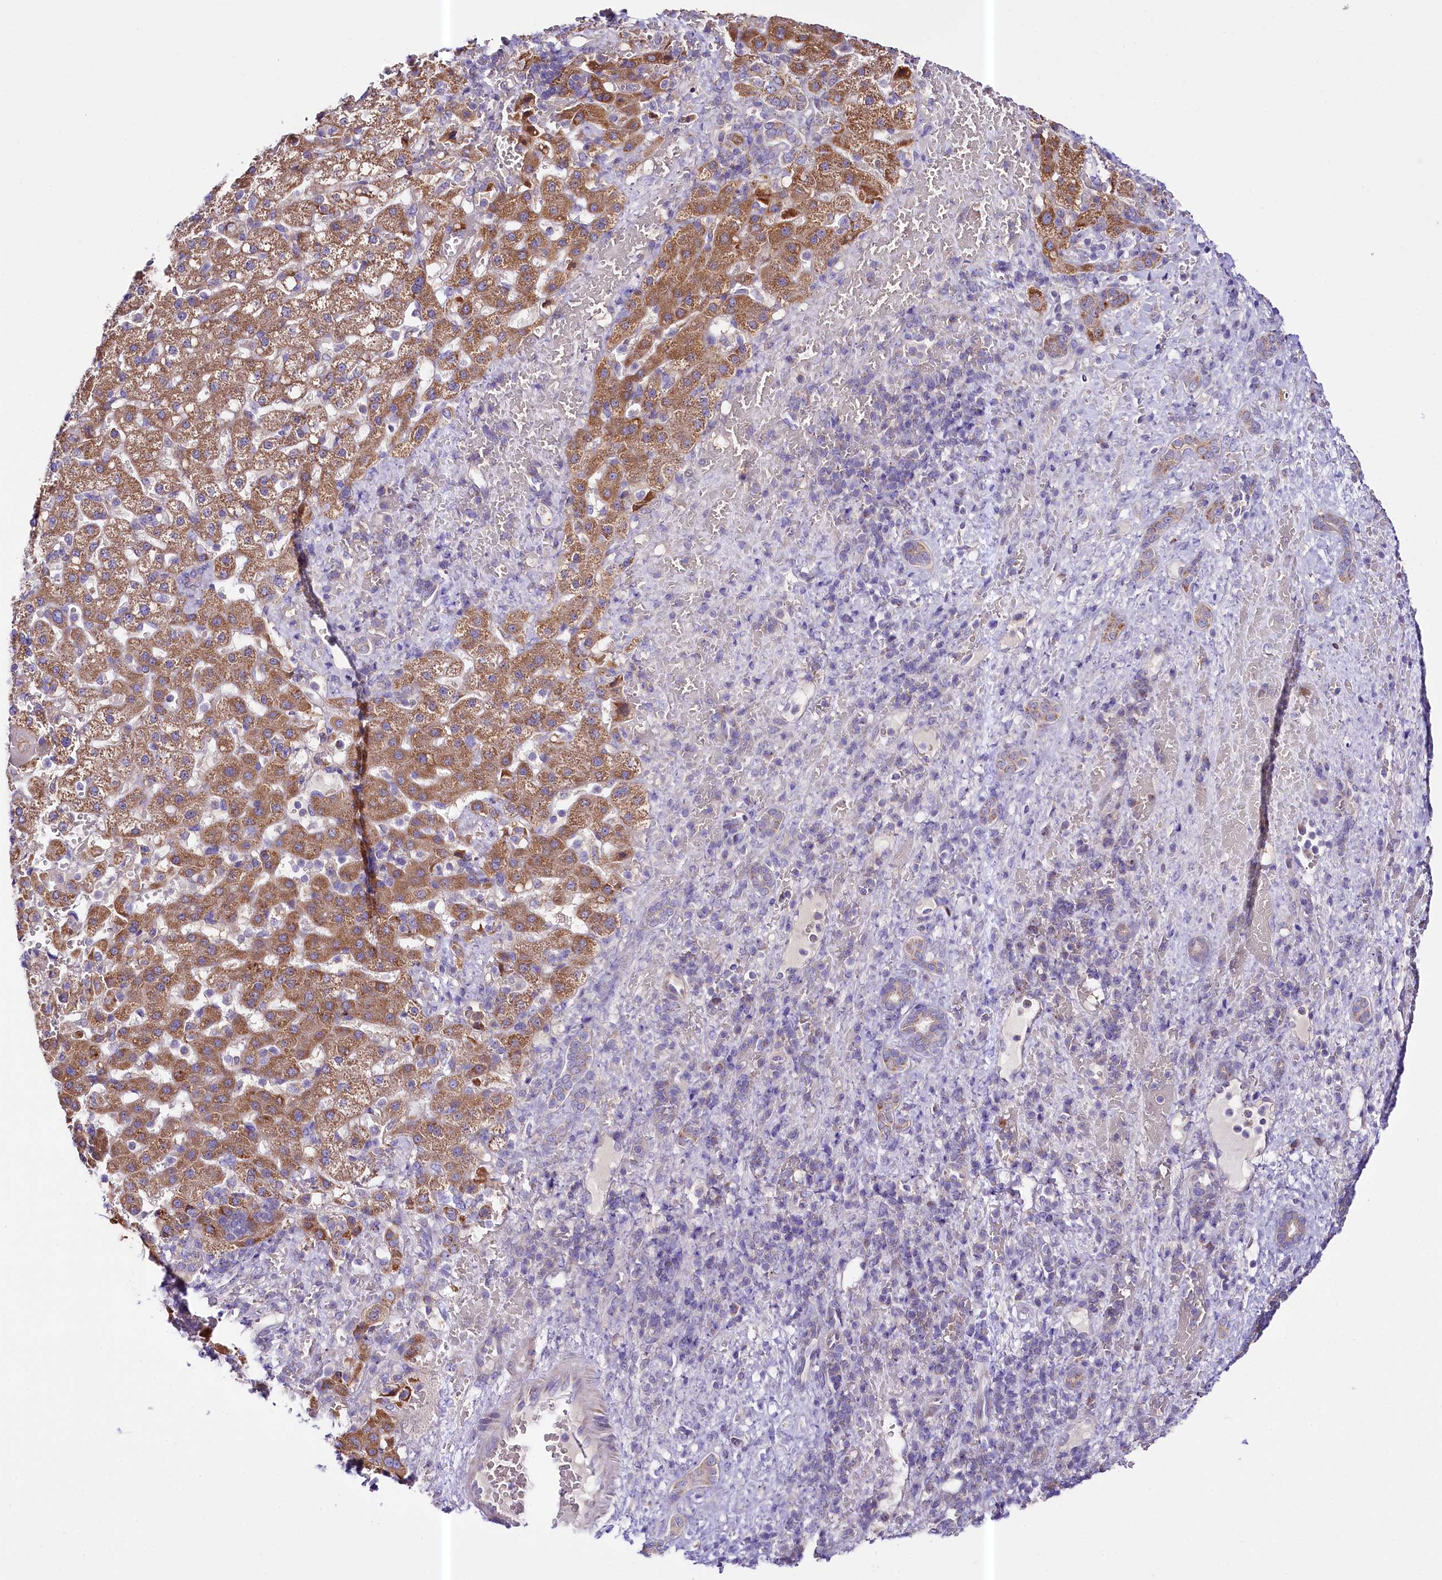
{"staining": {"intensity": "moderate", "quantity": ">75%", "location": "cytoplasmic/membranous"}, "tissue": "liver cancer", "cell_type": "Tumor cells", "image_type": "cancer", "snomed": [{"axis": "morphology", "description": "Normal tissue, NOS"}, {"axis": "morphology", "description": "Carcinoma, Hepatocellular, NOS"}, {"axis": "topography", "description": "Liver"}], "caption": "Human liver cancer (hepatocellular carcinoma) stained with a brown dye demonstrates moderate cytoplasmic/membranous positive staining in approximately >75% of tumor cells.", "gene": "CEP295", "patient": {"sex": "male", "age": 57}}